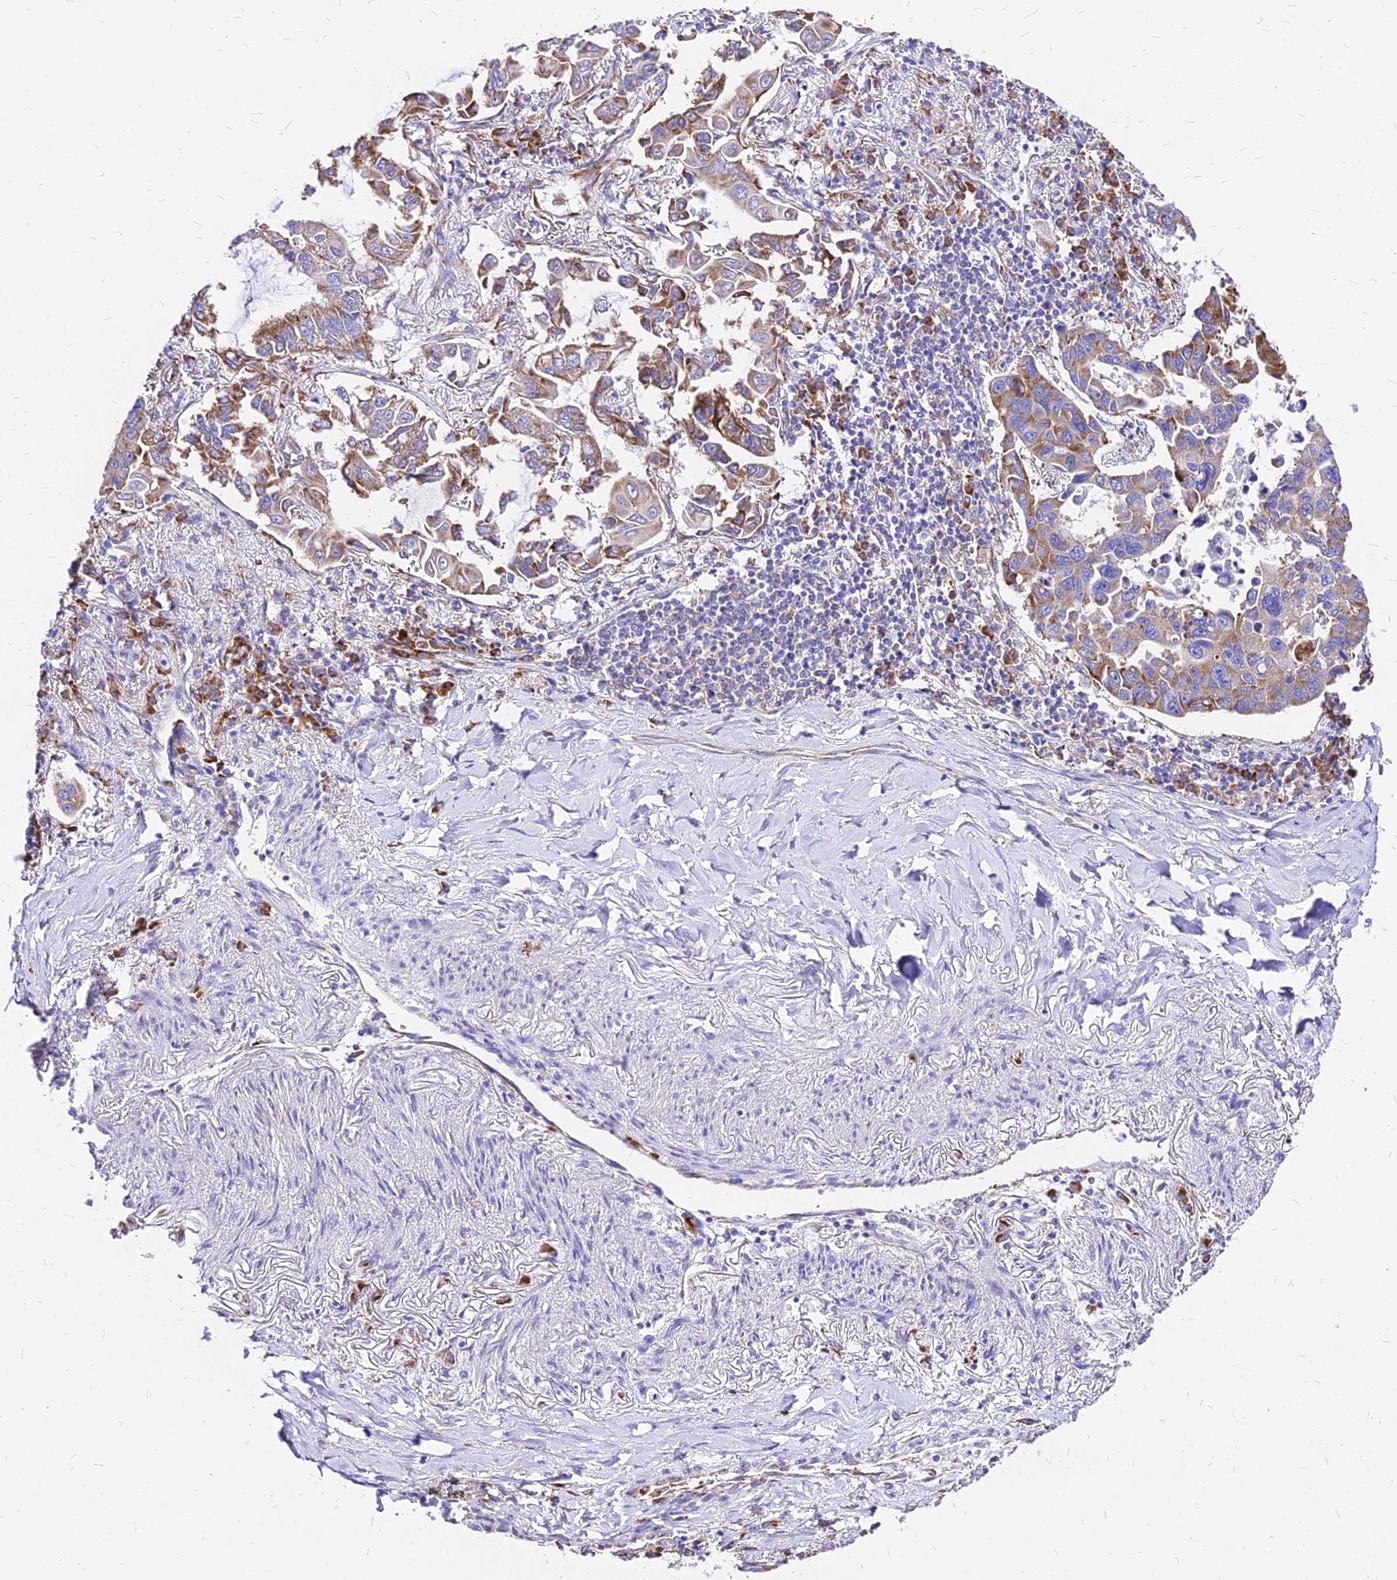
{"staining": {"intensity": "moderate", "quantity": ">75%", "location": "cytoplasmic/membranous"}, "tissue": "lung cancer", "cell_type": "Tumor cells", "image_type": "cancer", "snomed": [{"axis": "morphology", "description": "Adenocarcinoma, NOS"}, {"axis": "topography", "description": "Lung"}], "caption": "An image of human lung adenocarcinoma stained for a protein displays moderate cytoplasmic/membranous brown staining in tumor cells.", "gene": "RPL19", "patient": {"sex": "male", "age": 64}}